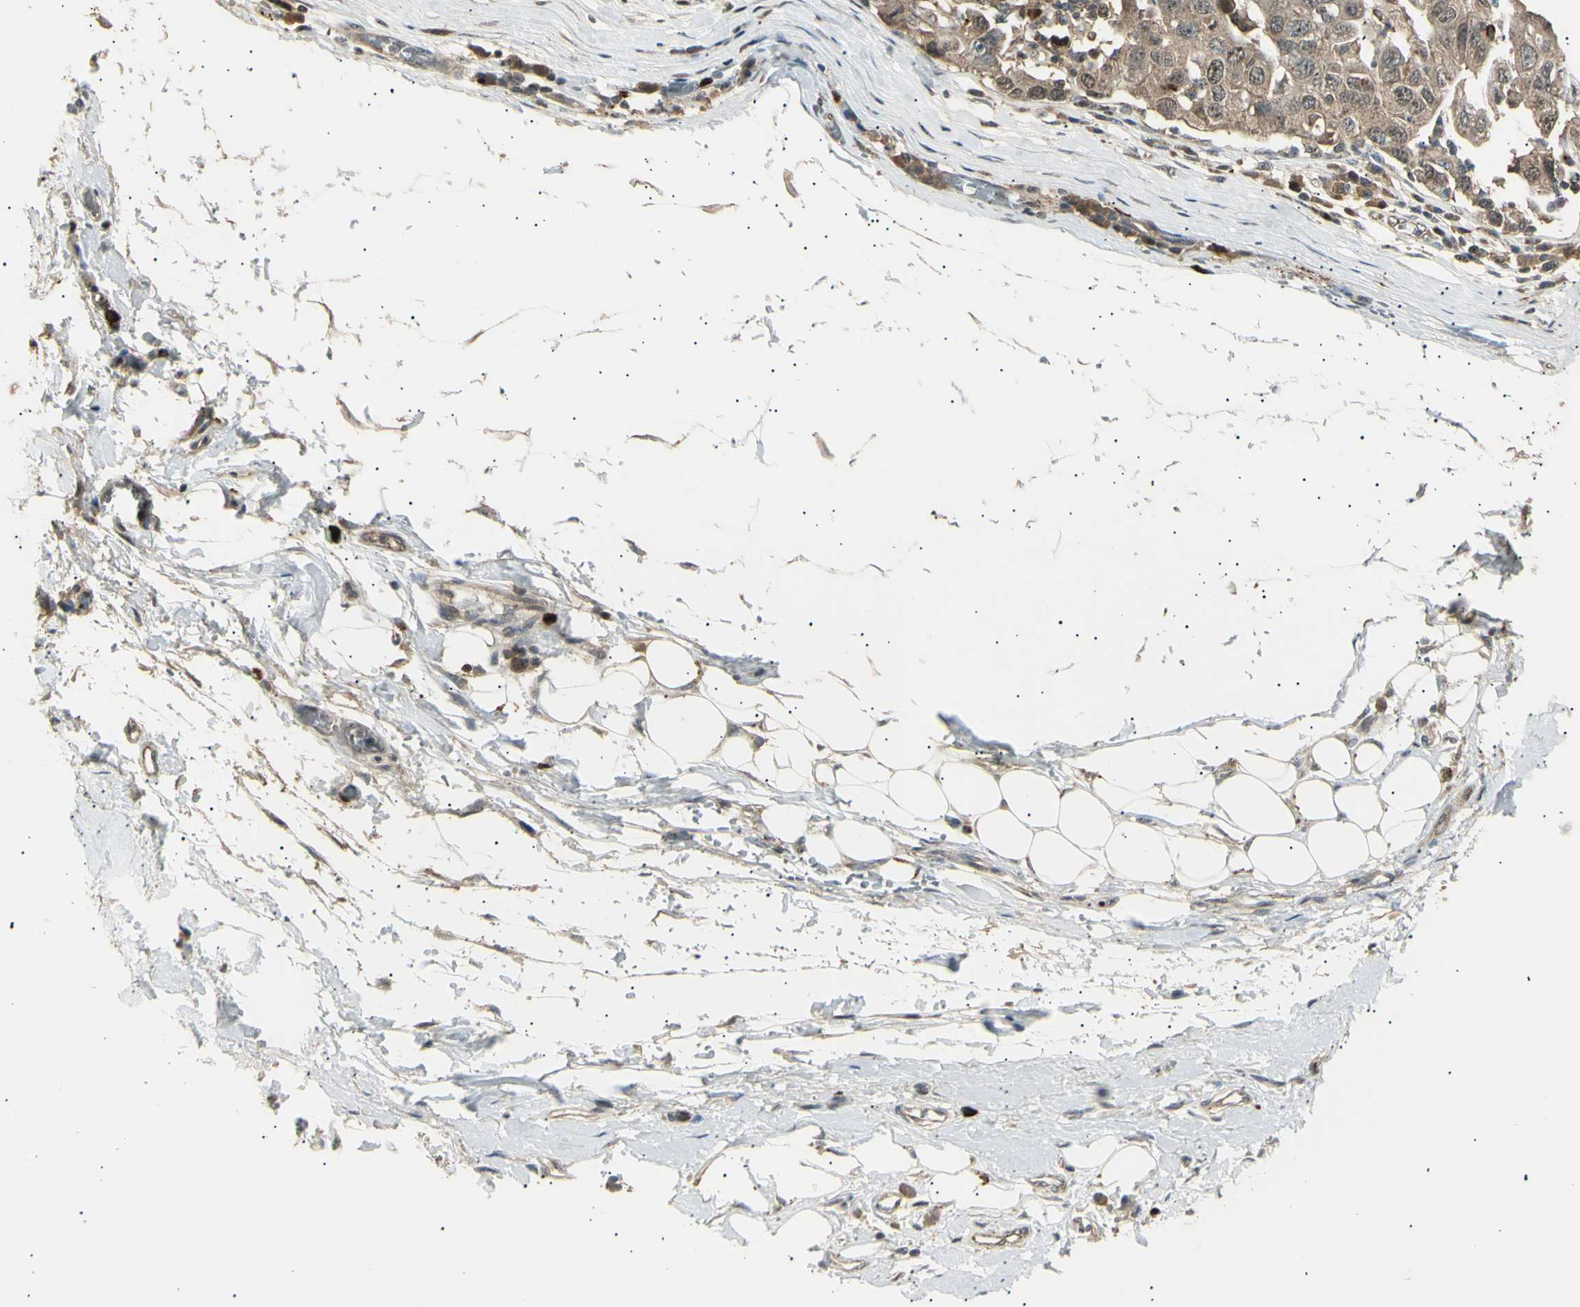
{"staining": {"intensity": "moderate", "quantity": ">75%", "location": "cytoplasmic/membranous"}, "tissue": "adipose tissue", "cell_type": "Adipocytes", "image_type": "normal", "snomed": [{"axis": "morphology", "description": "Normal tissue, NOS"}, {"axis": "morphology", "description": "Adenocarcinoma, NOS"}, {"axis": "topography", "description": "Esophagus"}], "caption": "Immunohistochemical staining of benign adipose tissue exhibits >75% levels of moderate cytoplasmic/membranous protein expression in about >75% of adipocytes.", "gene": "NUAK2", "patient": {"sex": "male", "age": 62}}